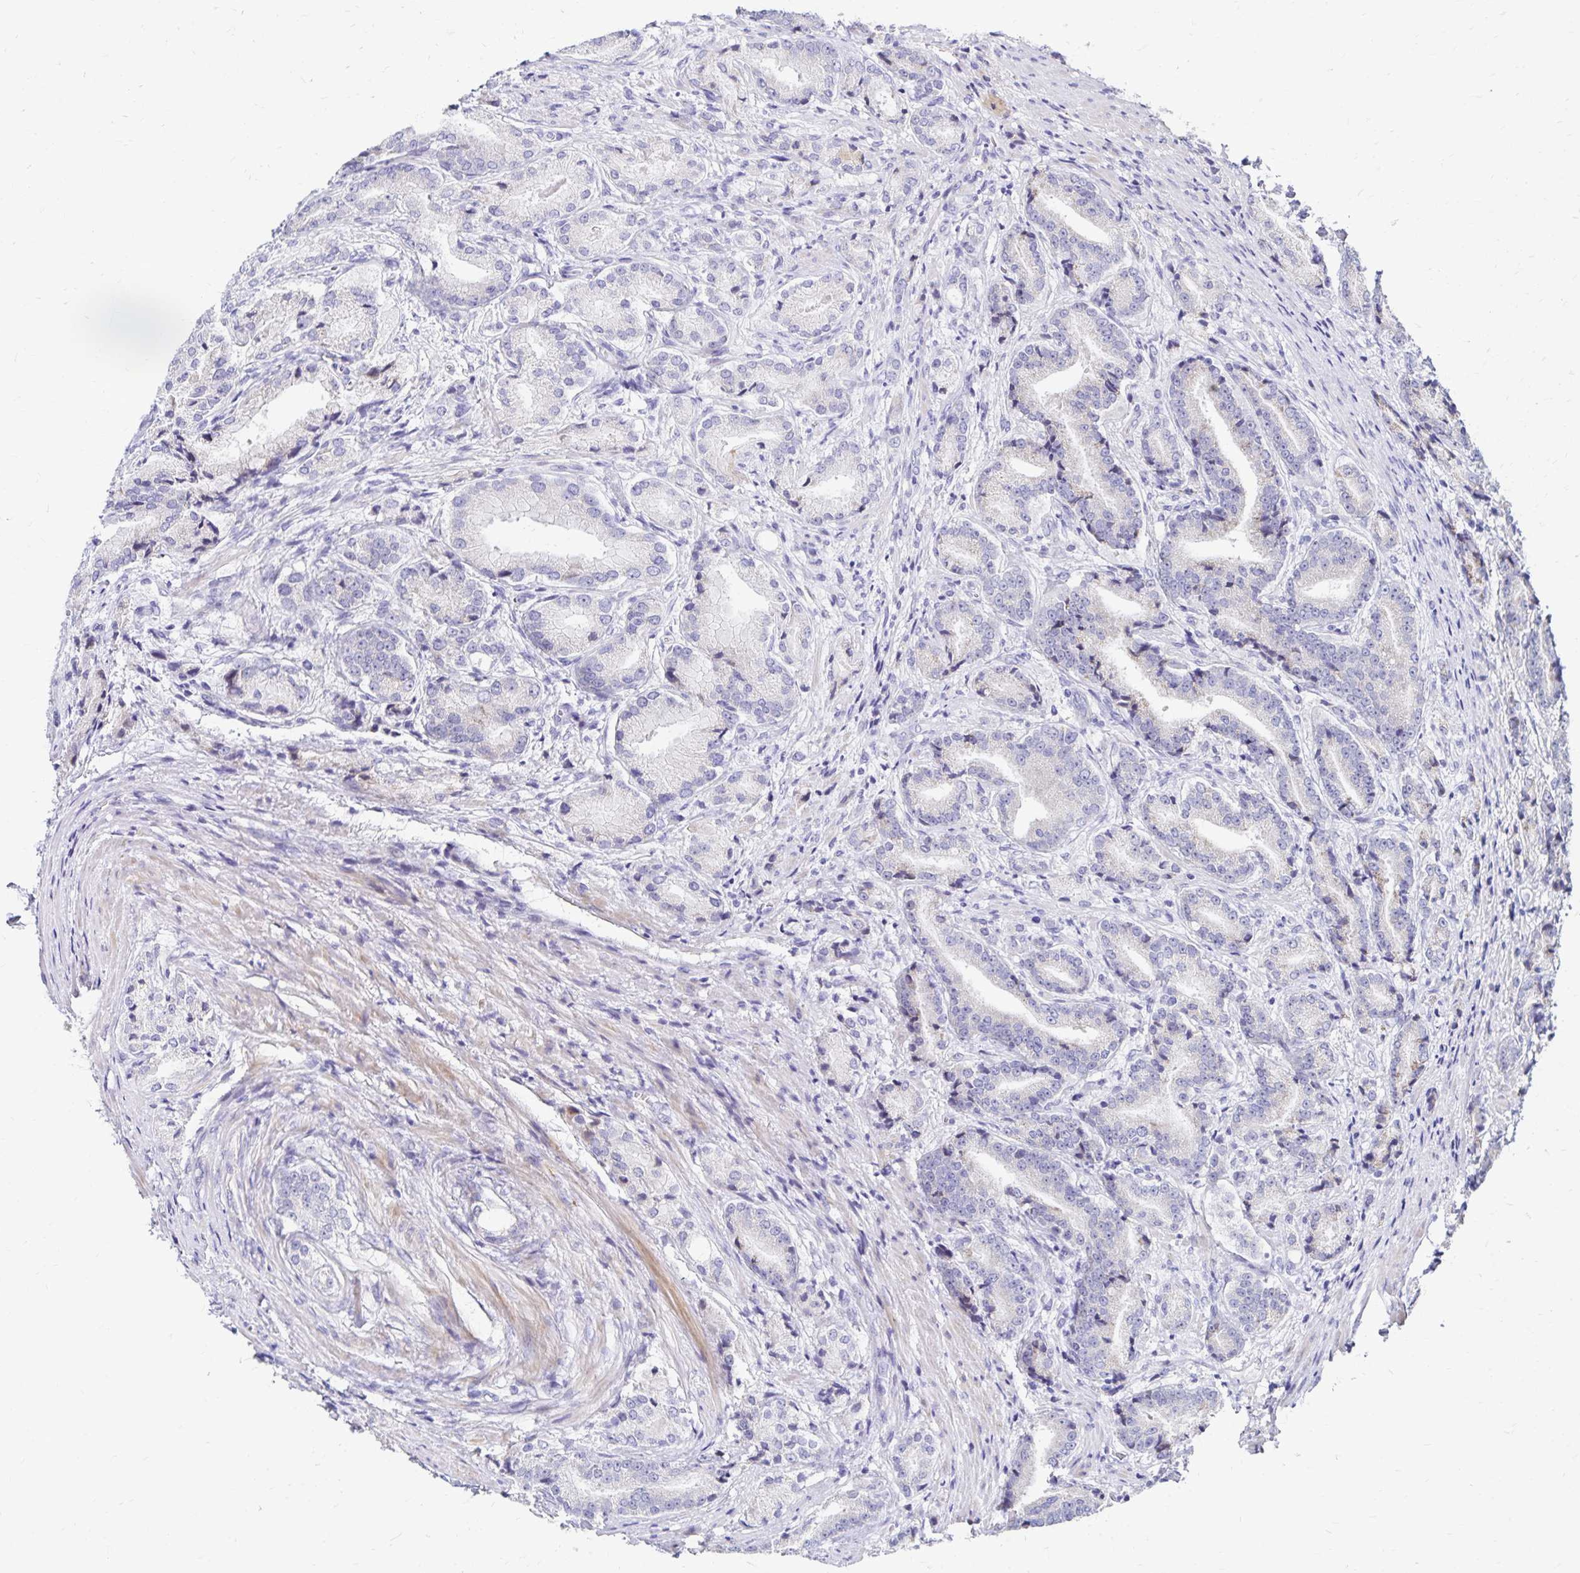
{"staining": {"intensity": "negative", "quantity": "none", "location": "none"}, "tissue": "prostate cancer", "cell_type": "Tumor cells", "image_type": "cancer", "snomed": [{"axis": "morphology", "description": "Adenocarcinoma, High grade"}, {"axis": "topography", "description": "Prostate and seminal vesicle, NOS"}], "caption": "Immunohistochemical staining of human prostate adenocarcinoma (high-grade) displays no significant positivity in tumor cells. The staining was performed using DAB to visualize the protein expression in brown, while the nuclei were stained in blue with hematoxylin (Magnification: 20x).", "gene": "NECAP1", "patient": {"sex": "male", "age": 61}}